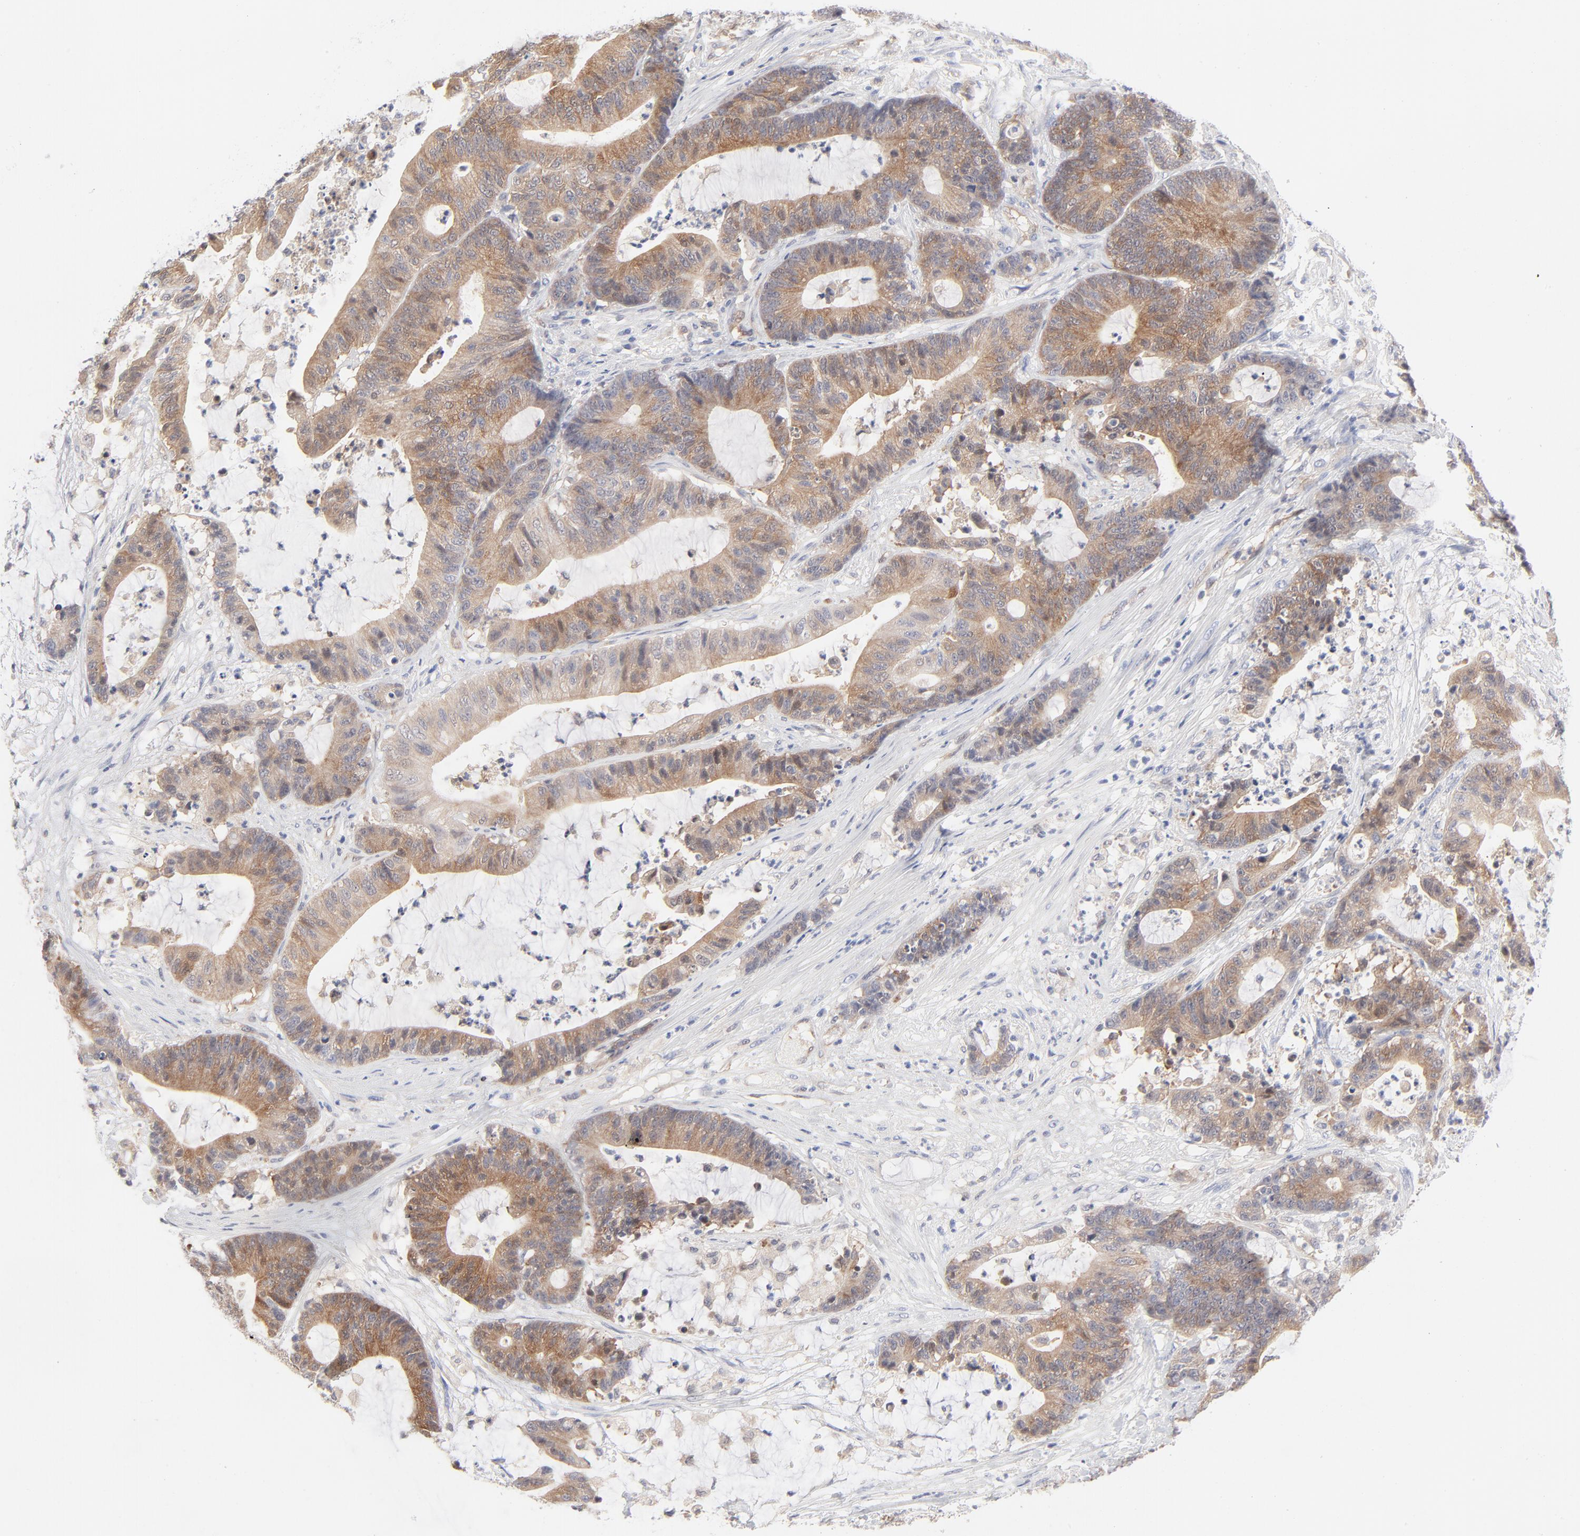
{"staining": {"intensity": "moderate", "quantity": ">75%", "location": "cytoplasmic/membranous"}, "tissue": "colorectal cancer", "cell_type": "Tumor cells", "image_type": "cancer", "snomed": [{"axis": "morphology", "description": "Adenocarcinoma, NOS"}, {"axis": "topography", "description": "Colon"}], "caption": "The micrograph exhibits immunohistochemical staining of colorectal cancer. There is moderate cytoplasmic/membranous positivity is appreciated in approximately >75% of tumor cells. The staining is performed using DAB brown chromogen to label protein expression. The nuclei are counter-stained blue using hematoxylin.", "gene": "ARRB1", "patient": {"sex": "female", "age": 84}}